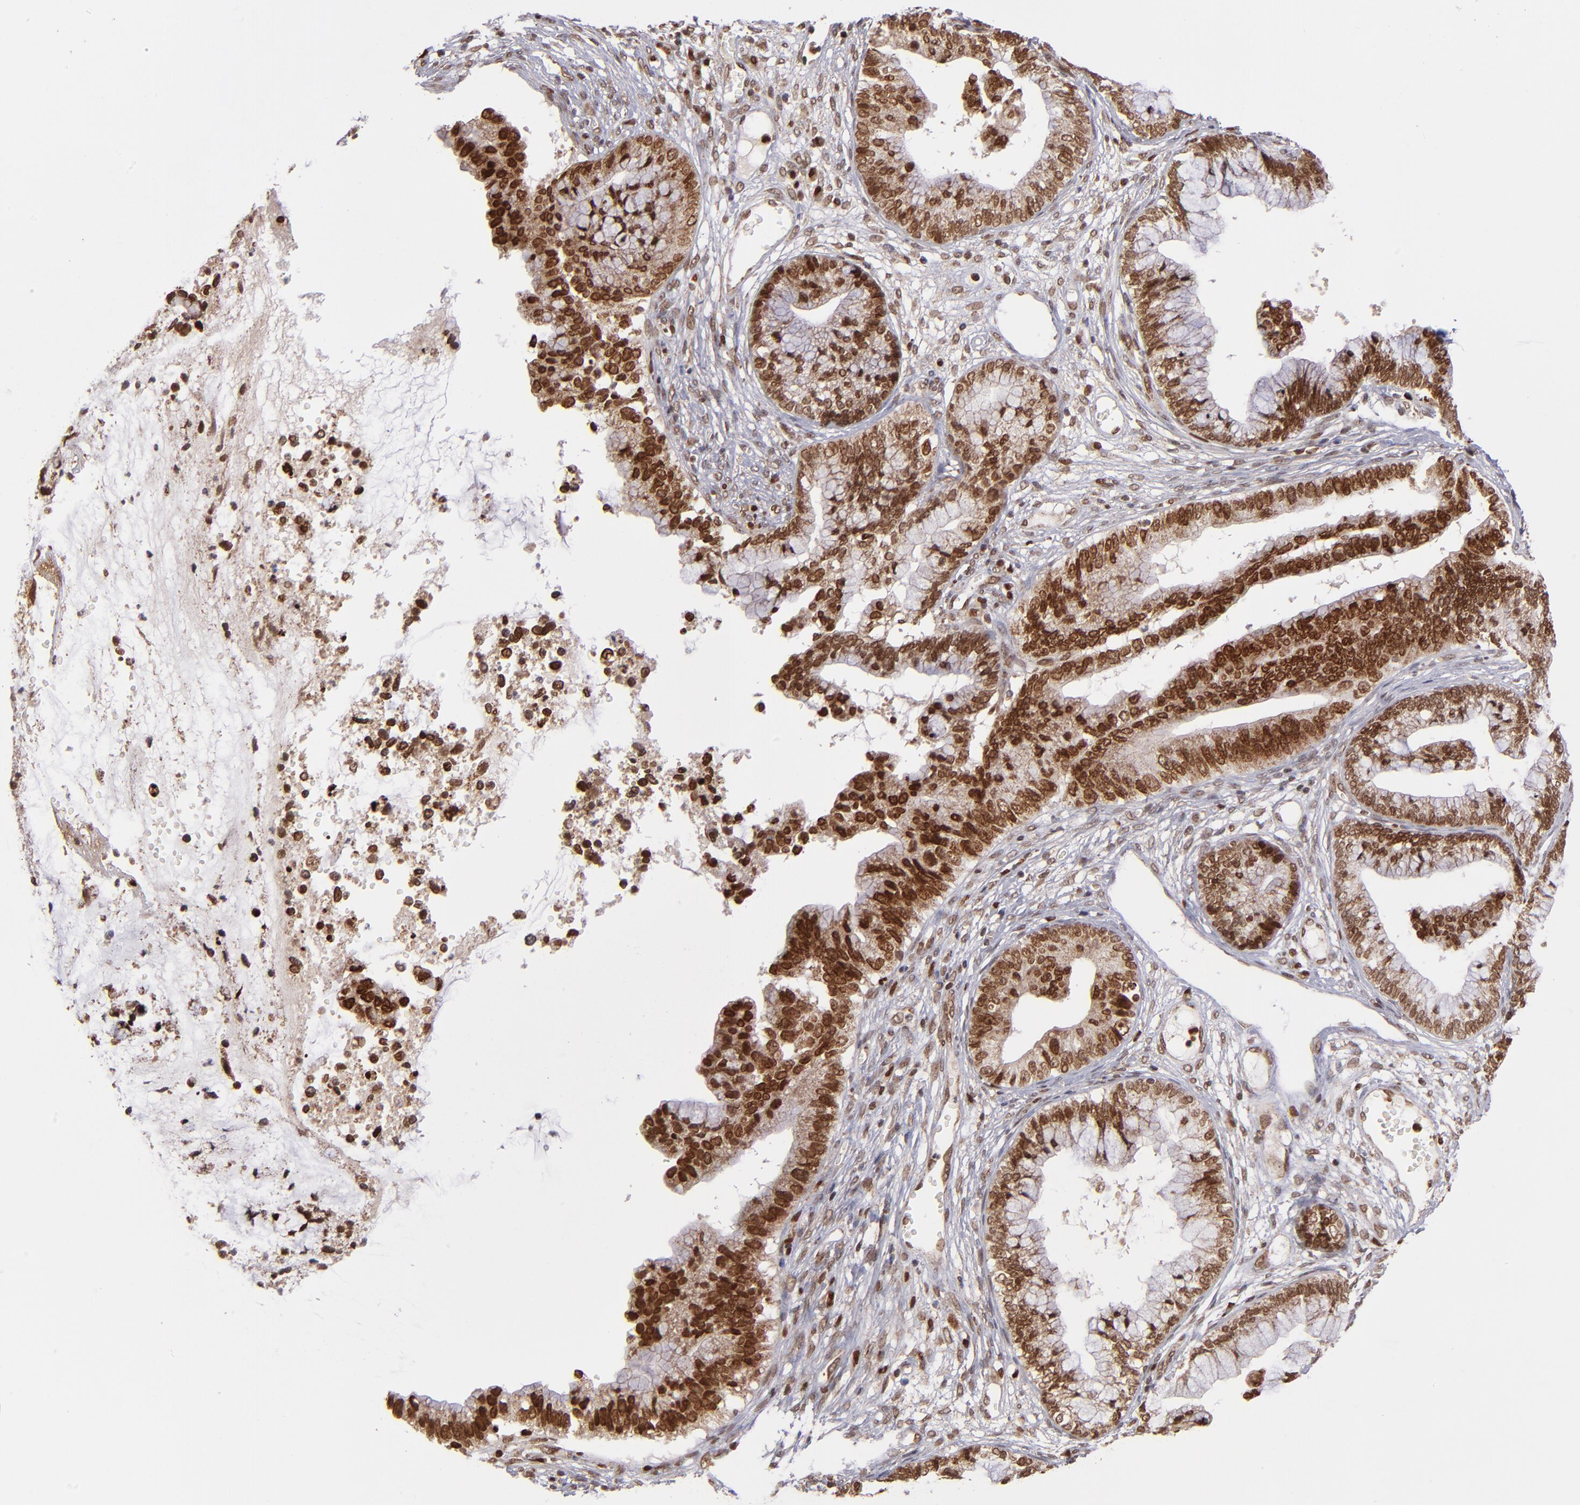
{"staining": {"intensity": "strong", "quantity": ">75%", "location": "cytoplasmic/membranous,nuclear"}, "tissue": "cervical cancer", "cell_type": "Tumor cells", "image_type": "cancer", "snomed": [{"axis": "morphology", "description": "Adenocarcinoma, NOS"}, {"axis": "topography", "description": "Cervix"}], "caption": "A high-resolution micrograph shows immunohistochemistry staining of cervical cancer (adenocarcinoma), which reveals strong cytoplasmic/membranous and nuclear staining in approximately >75% of tumor cells.", "gene": "TOP1MT", "patient": {"sex": "female", "age": 44}}